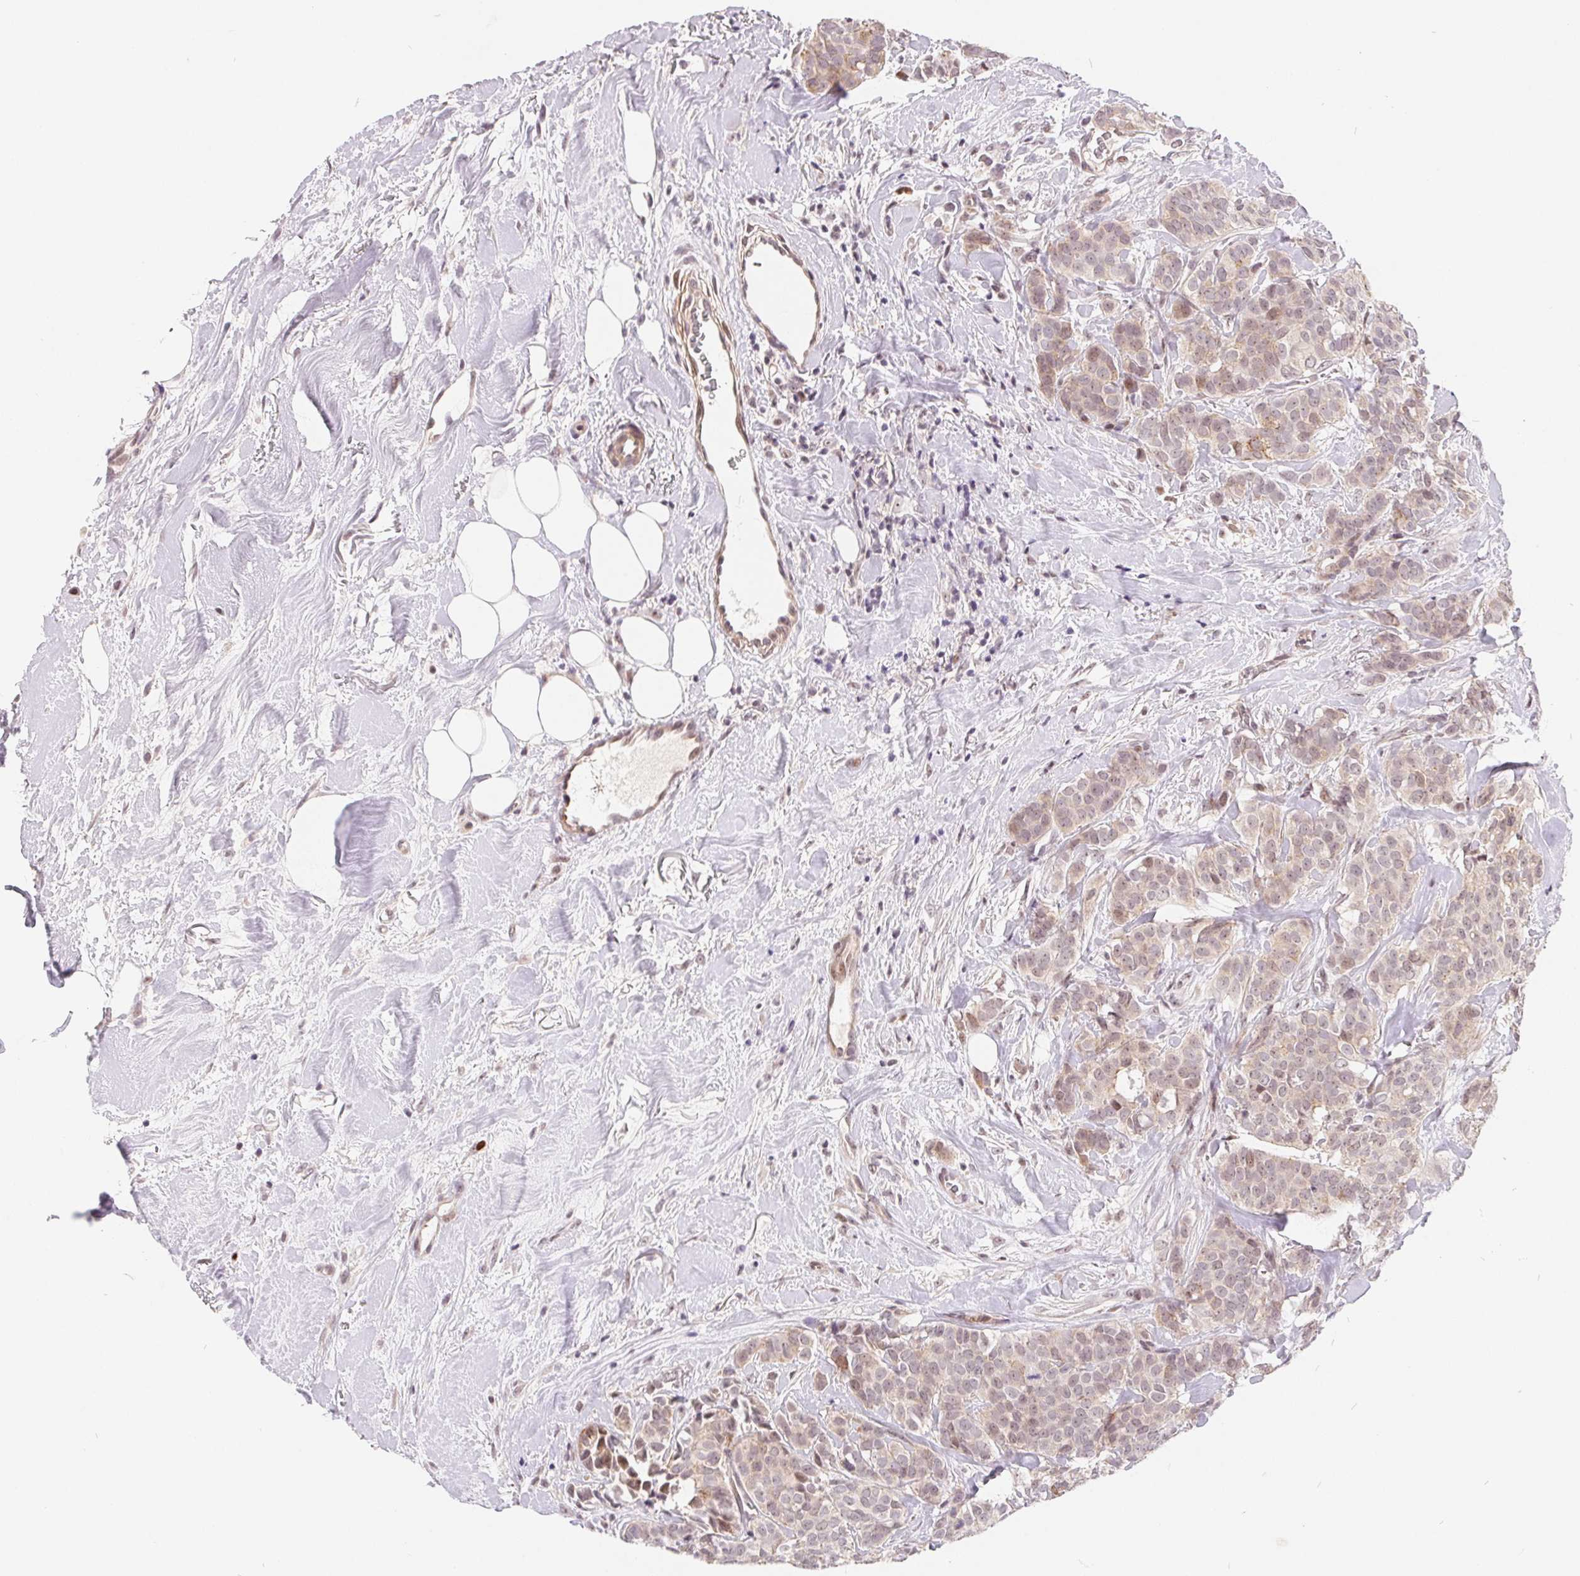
{"staining": {"intensity": "weak", "quantity": ">75%", "location": "cytoplasmic/membranous,nuclear"}, "tissue": "breast cancer", "cell_type": "Tumor cells", "image_type": "cancer", "snomed": [{"axis": "morphology", "description": "Duct carcinoma"}, {"axis": "topography", "description": "Breast"}], "caption": "This is a histology image of IHC staining of intraductal carcinoma (breast), which shows weak positivity in the cytoplasmic/membranous and nuclear of tumor cells.", "gene": "NRG2", "patient": {"sex": "female", "age": 84}}